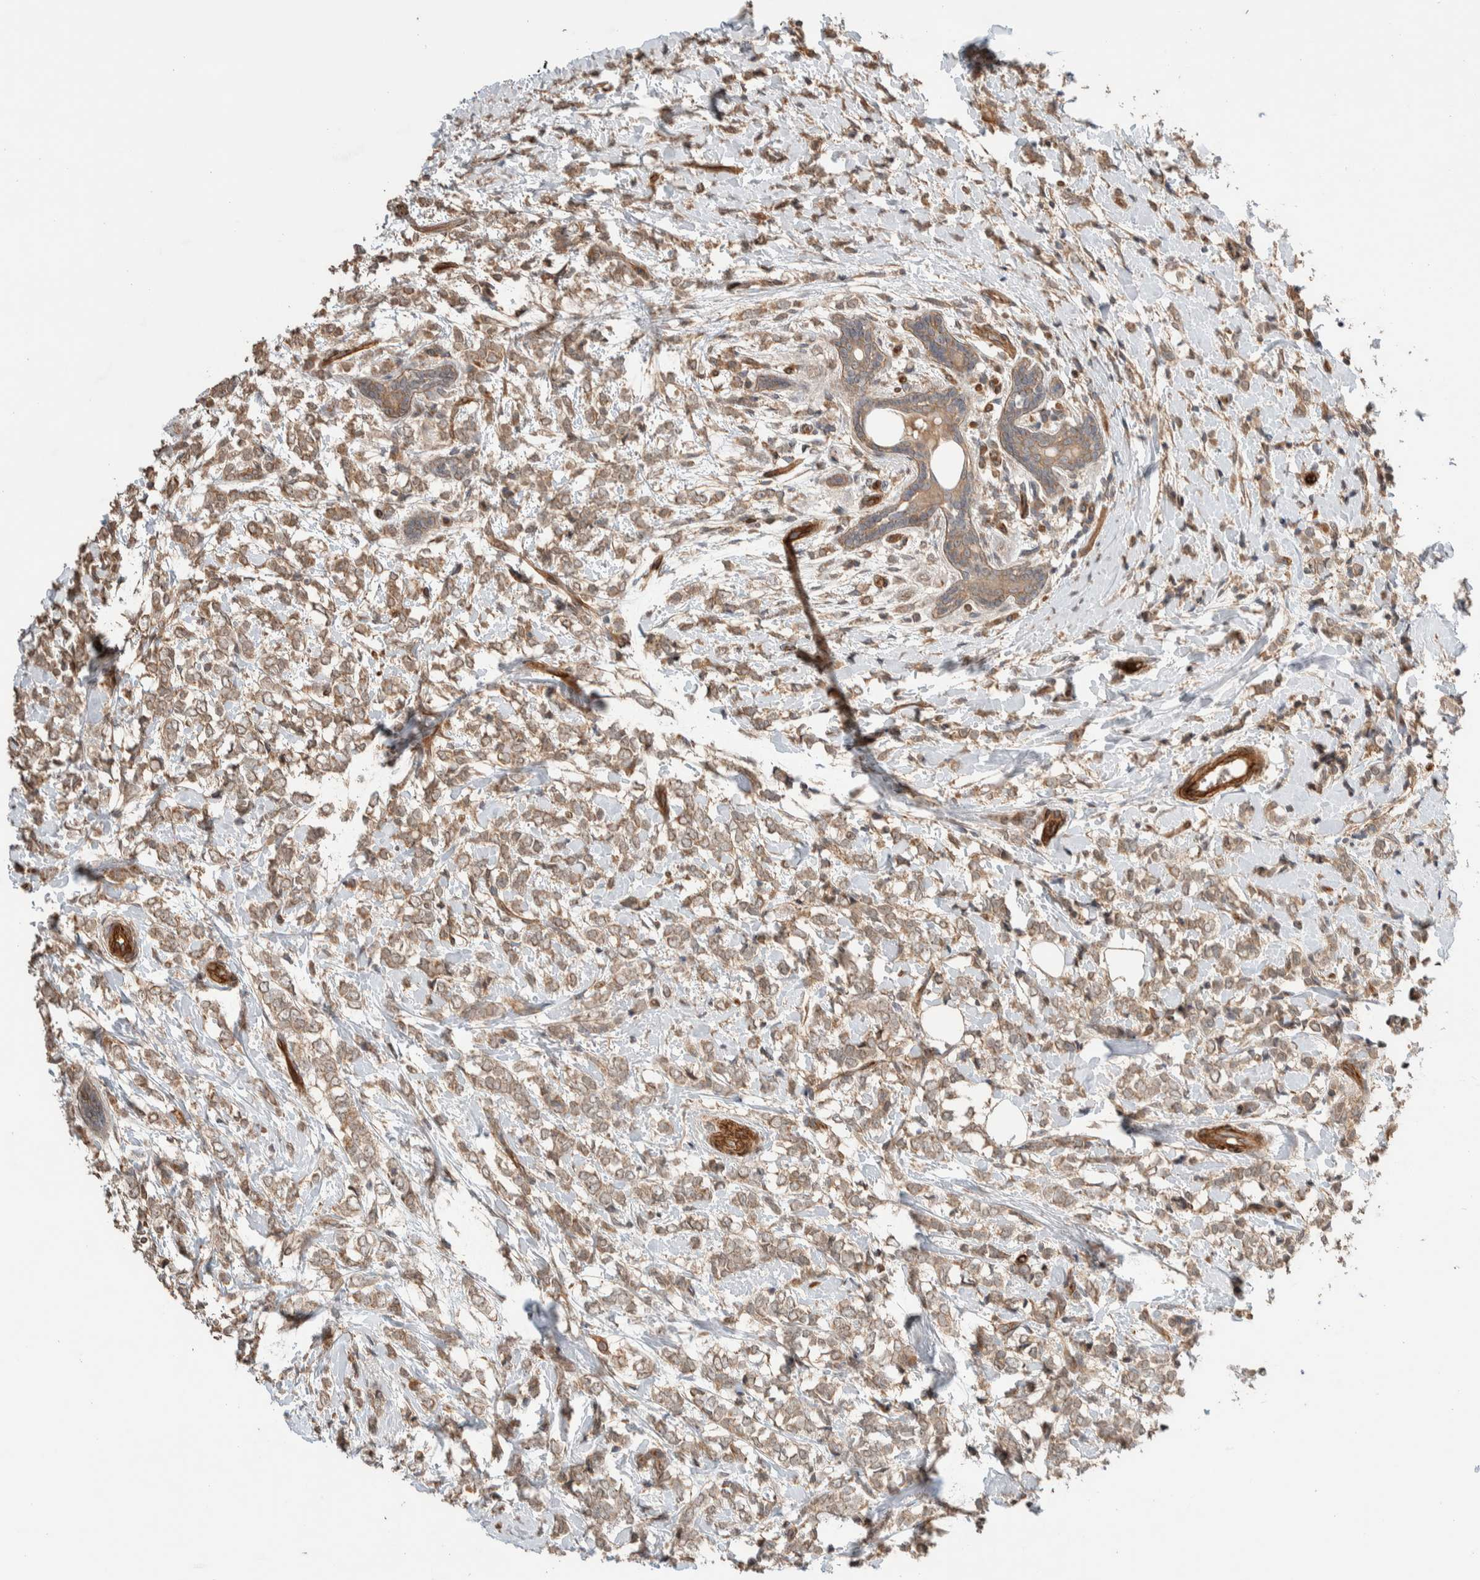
{"staining": {"intensity": "weak", "quantity": ">75%", "location": "cytoplasmic/membranous"}, "tissue": "breast cancer", "cell_type": "Tumor cells", "image_type": "cancer", "snomed": [{"axis": "morphology", "description": "Normal tissue, NOS"}, {"axis": "morphology", "description": "Lobular carcinoma"}, {"axis": "topography", "description": "Breast"}], "caption": "IHC of breast cancer (lobular carcinoma) exhibits low levels of weak cytoplasmic/membranous staining in about >75% of tumor cells.", "gene": "ERC1", "patient": {"sex": "female", "age": 47}}